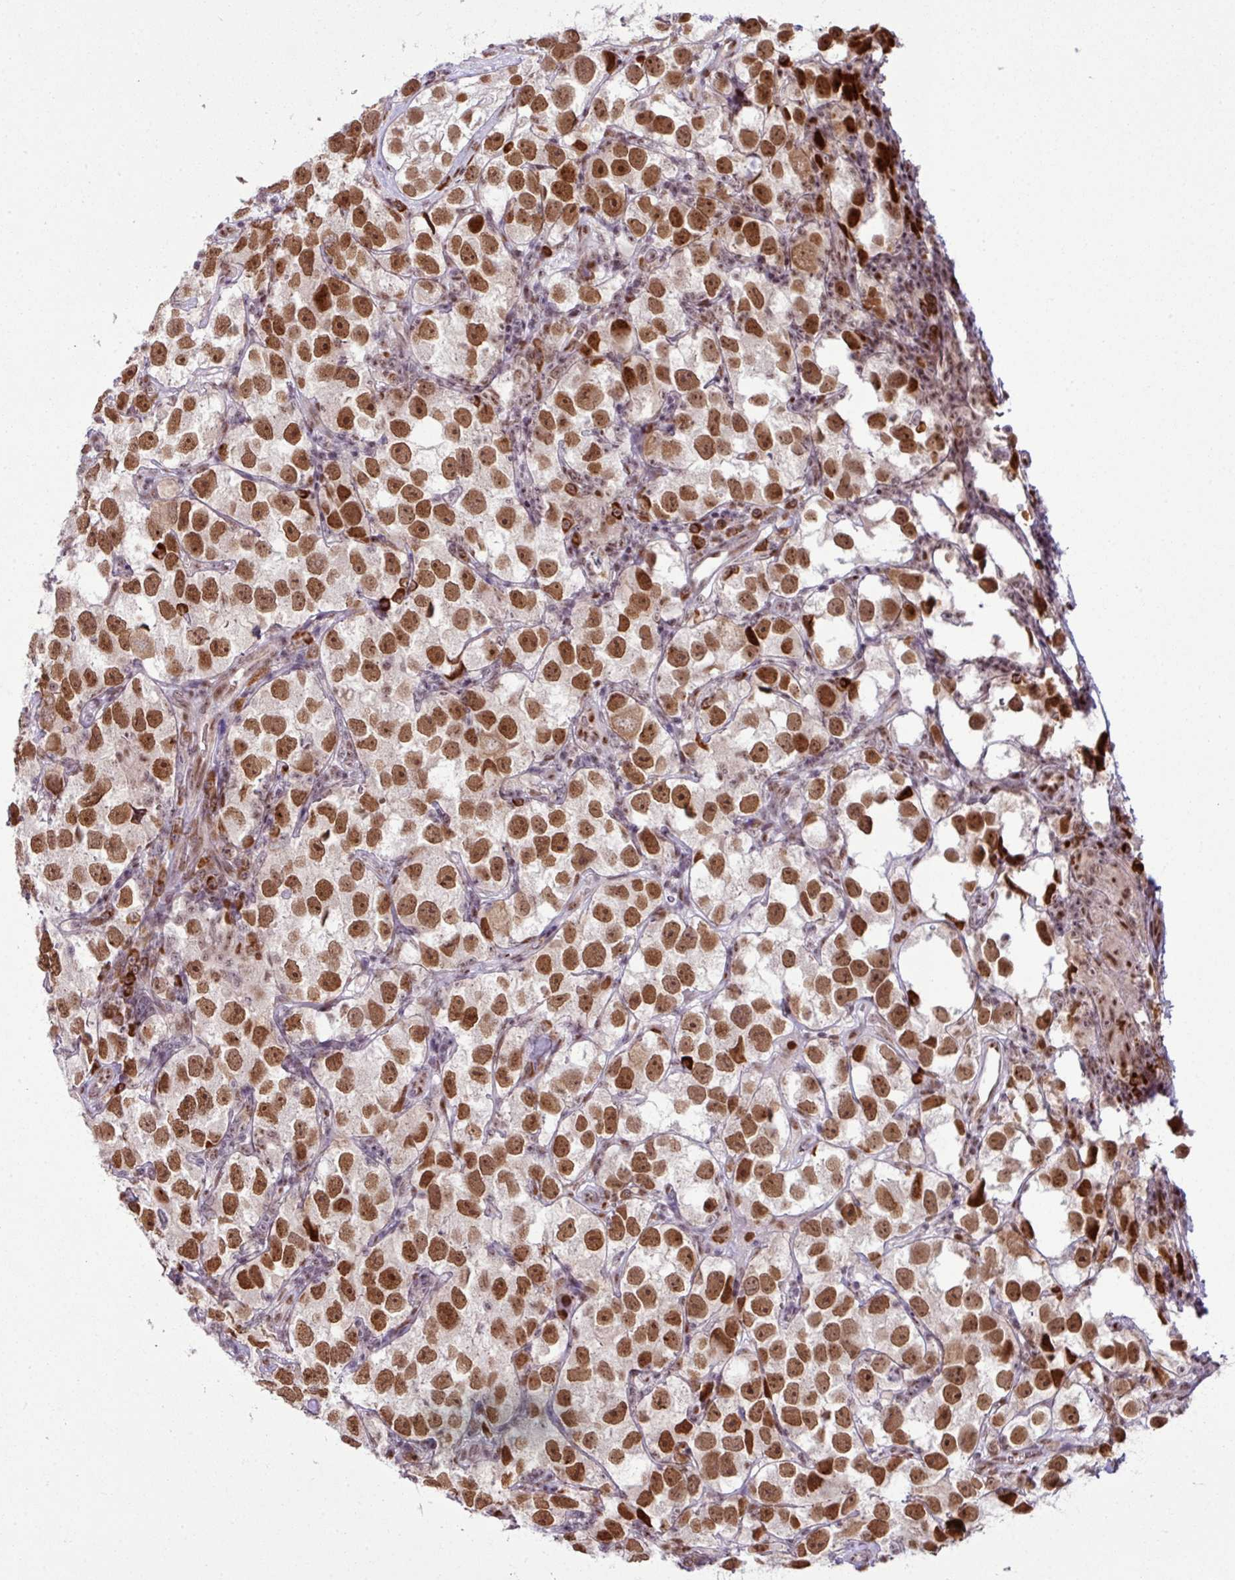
{"staining": {"intensity": "strong", "quantity": ">75%", "location": "nuclear"}, "tissue": "testis cancer", "cell_type": "Tumor cells", "image_type": "cancer", "snomed": [{"axis": "morphology", "description": "Seminoma, NOS"}, {"axis": "topography", "description": "Testis"}], "caption": "Brown immunohistochemical staining in human testis cancer exhibits strong nuclear expression in about >75% of tumor cells. Using DAB (brown) and hematoxylin (blue) stains, captured at high magnification using brightfield microscopy.", "gene": "PRDM5", "patient": {"sex": "male", "age": 26}}